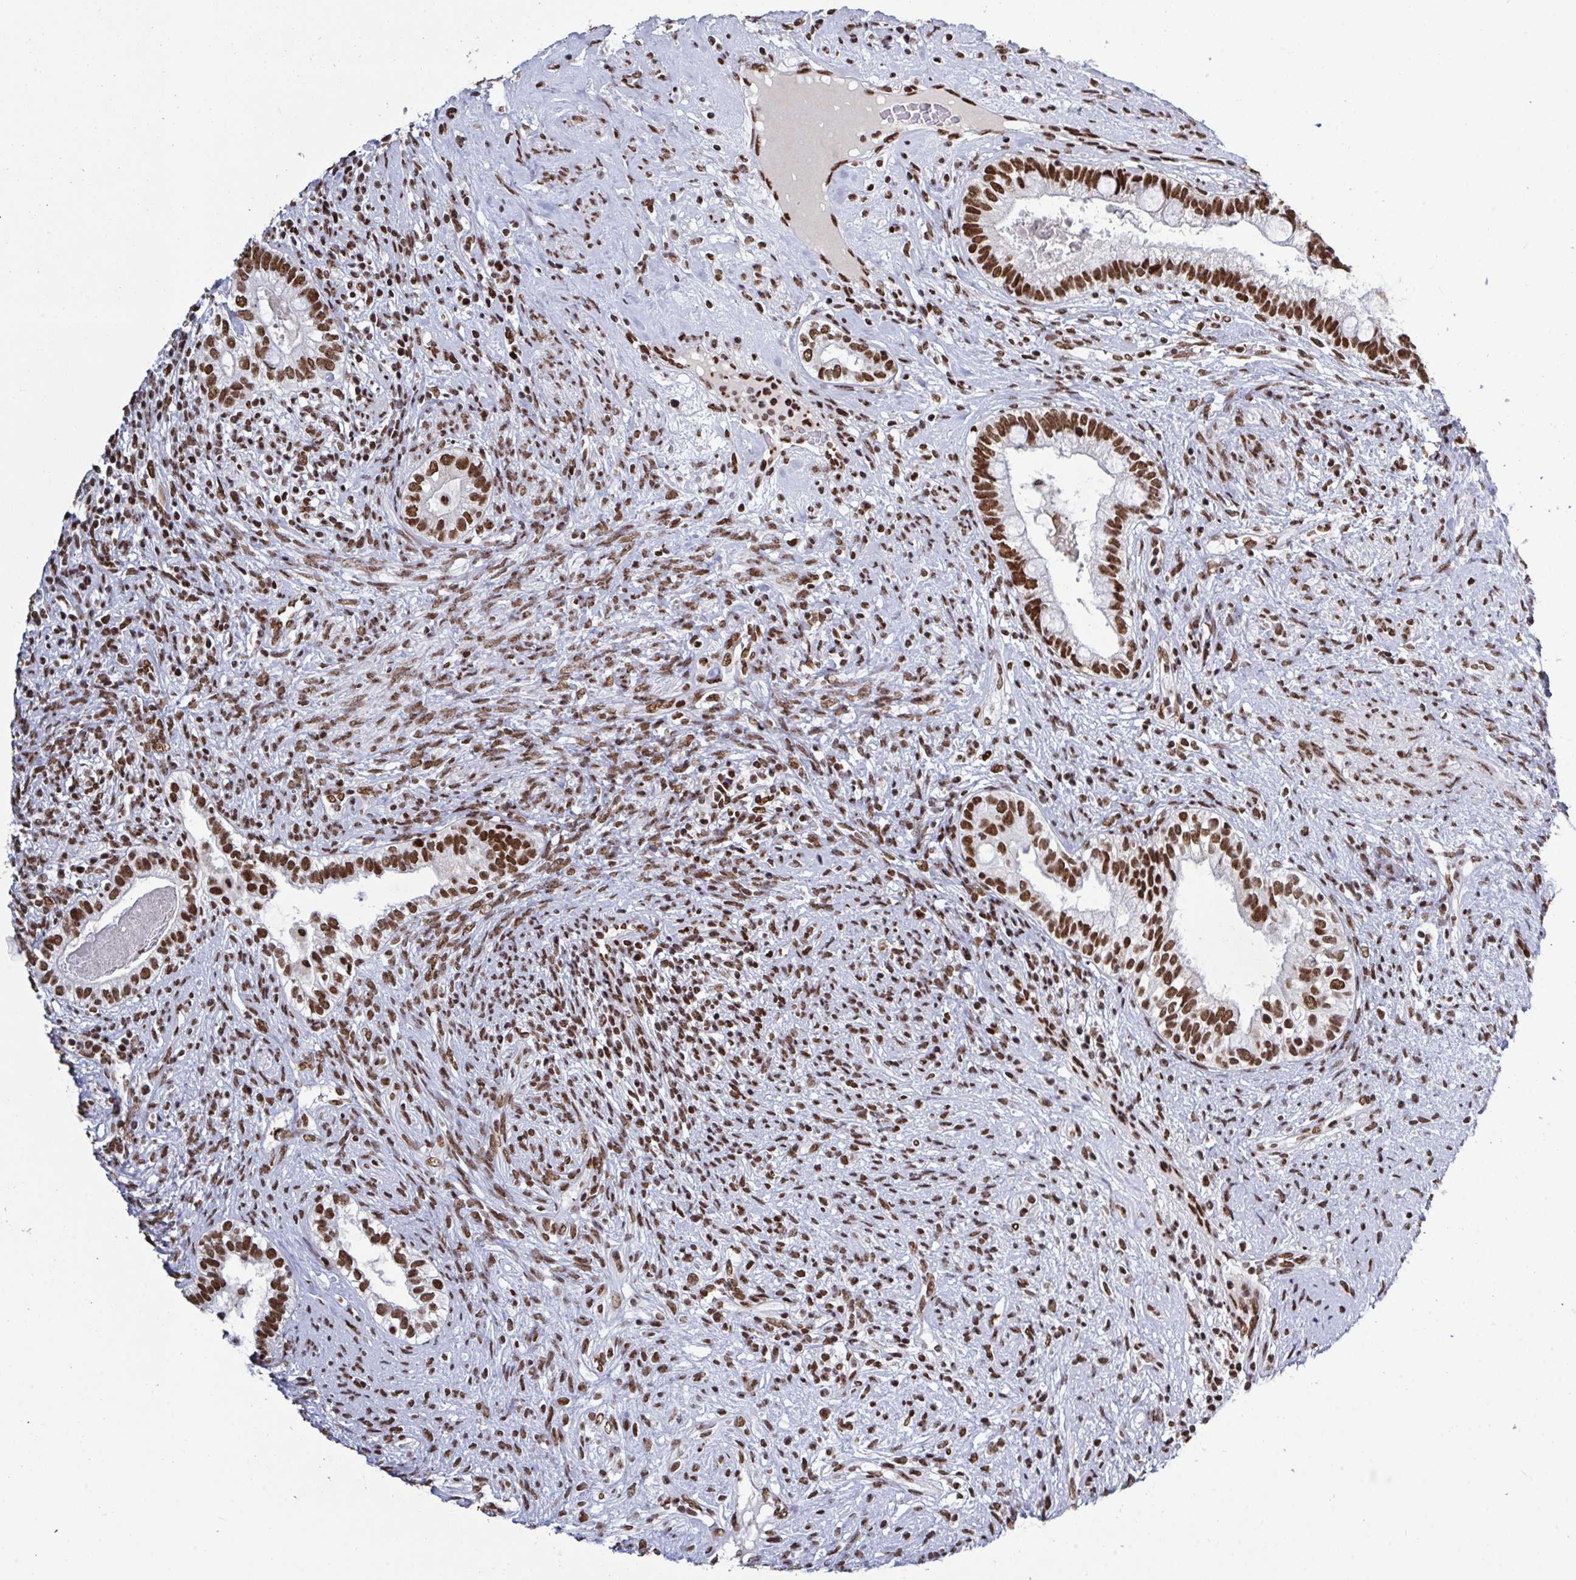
{"staining": {"intensity": "strong", "quantity": ">75%", "location": "nuclear"}, "tissue": "testis cancer", "cell_type": "Tumor cells", "image_type": "cancer", "snomed": [{"axis": "morphology", "description": "Seminoma, NOS"}, {"axis": "morphology", "description": "Carcinoma, Embryonal, NOS"}, {"axis": "topography", "description": "Testis"}], "caption": "DAB immunohistochemical staining of seminoma (testis) exhibits strong nuclear protein positivity in approximately >75% of tumor cells.", "gene": "ZNF607", "patient": {"sex": "male", "age": 41}}